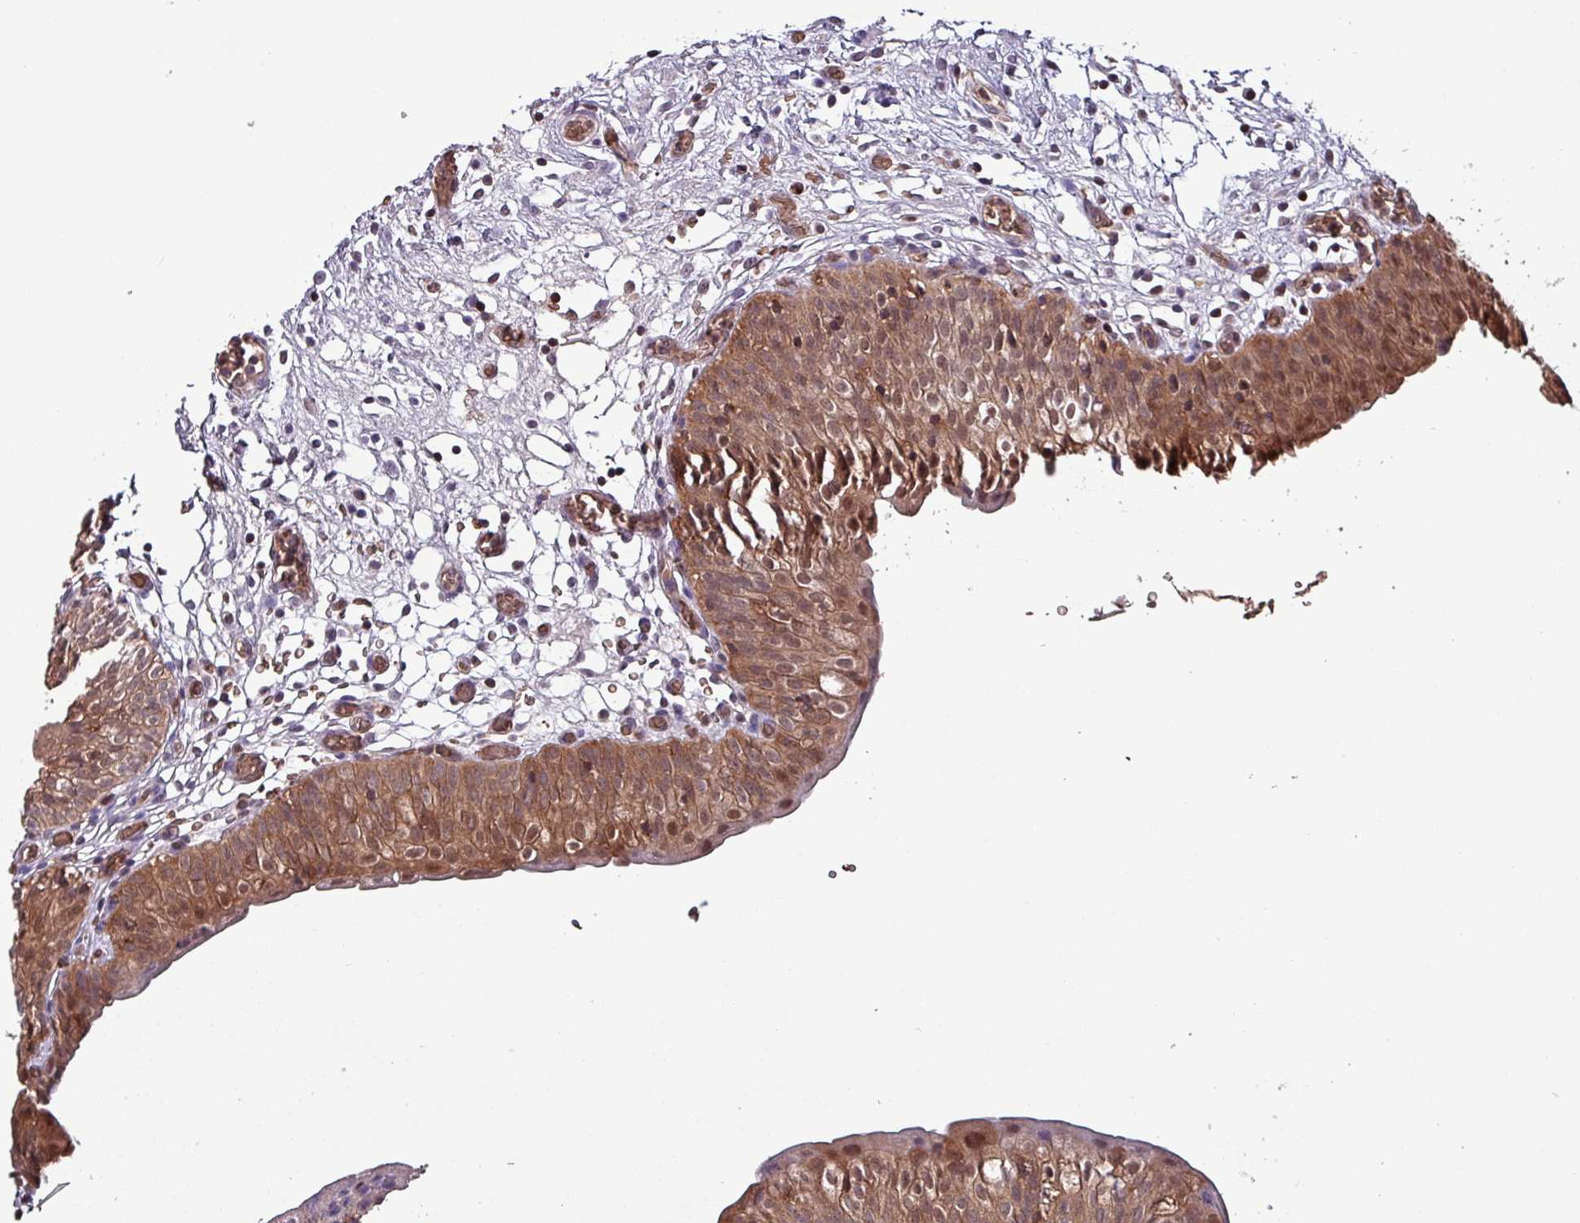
{"staining": {"intensity": "moderate", "quantity": ">75%", "location": "cytoplasmic/membranous,nuclear"}, "tissue": "urinary bladder", "cell_type": "Urothelial cells", "image_type": "normal", "snomed": [{"axis": "morphology", "description": "Normal tissue, NOS"}, {"axis": "topography", "description": "Urinary bladder"}], "caption": "This is a histology image of immunohistochemistry (IHC) staining of unremarkable urinary bladder, which shows moderate expression in the cytoplasmic/membranous,nuclear of urothelial cells.", "gene": "PSMB8", "patient": {"sex": "male", "age": 55}}